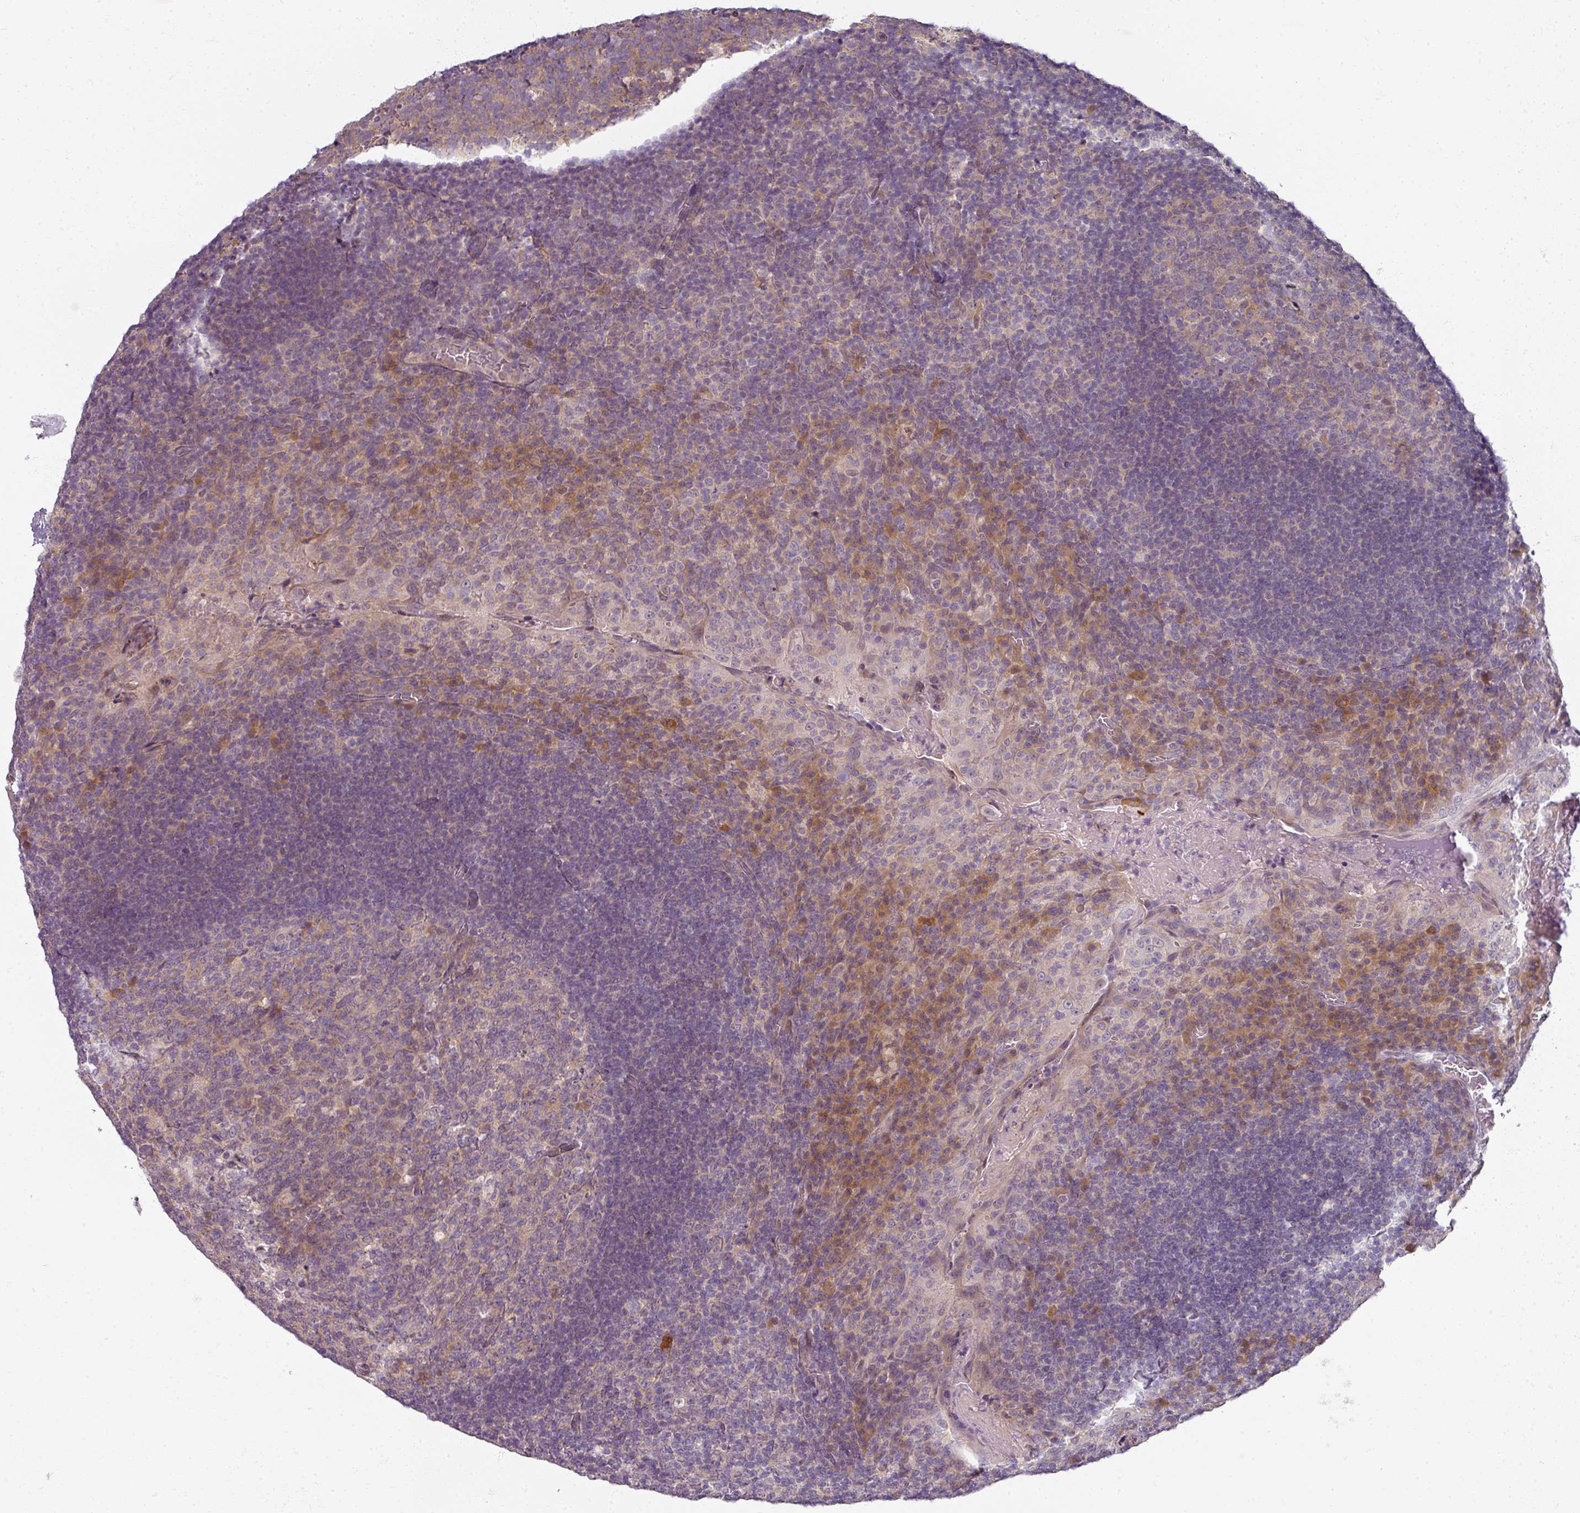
{"staining": {"intensity": "weak", "quantity": "25%-75%", "location": "cytoplasmic/membranous"}, "tissue": "tonsil", "cell_type": "Germinal center cells", "image_type": "normal", "snomed": [{"axis": "morphology", "description": "Normal tissue, NOS"}, {"axis": "topography", "description": "Tonsil"}], "caption": "This is a histology image of IHC staining of normal tonsil, which shows weak positivity in the cytoplasmic/membranous of germinal center cells.", "gene": "MYMK", "patient": {"sex": "male", "age": 17}}